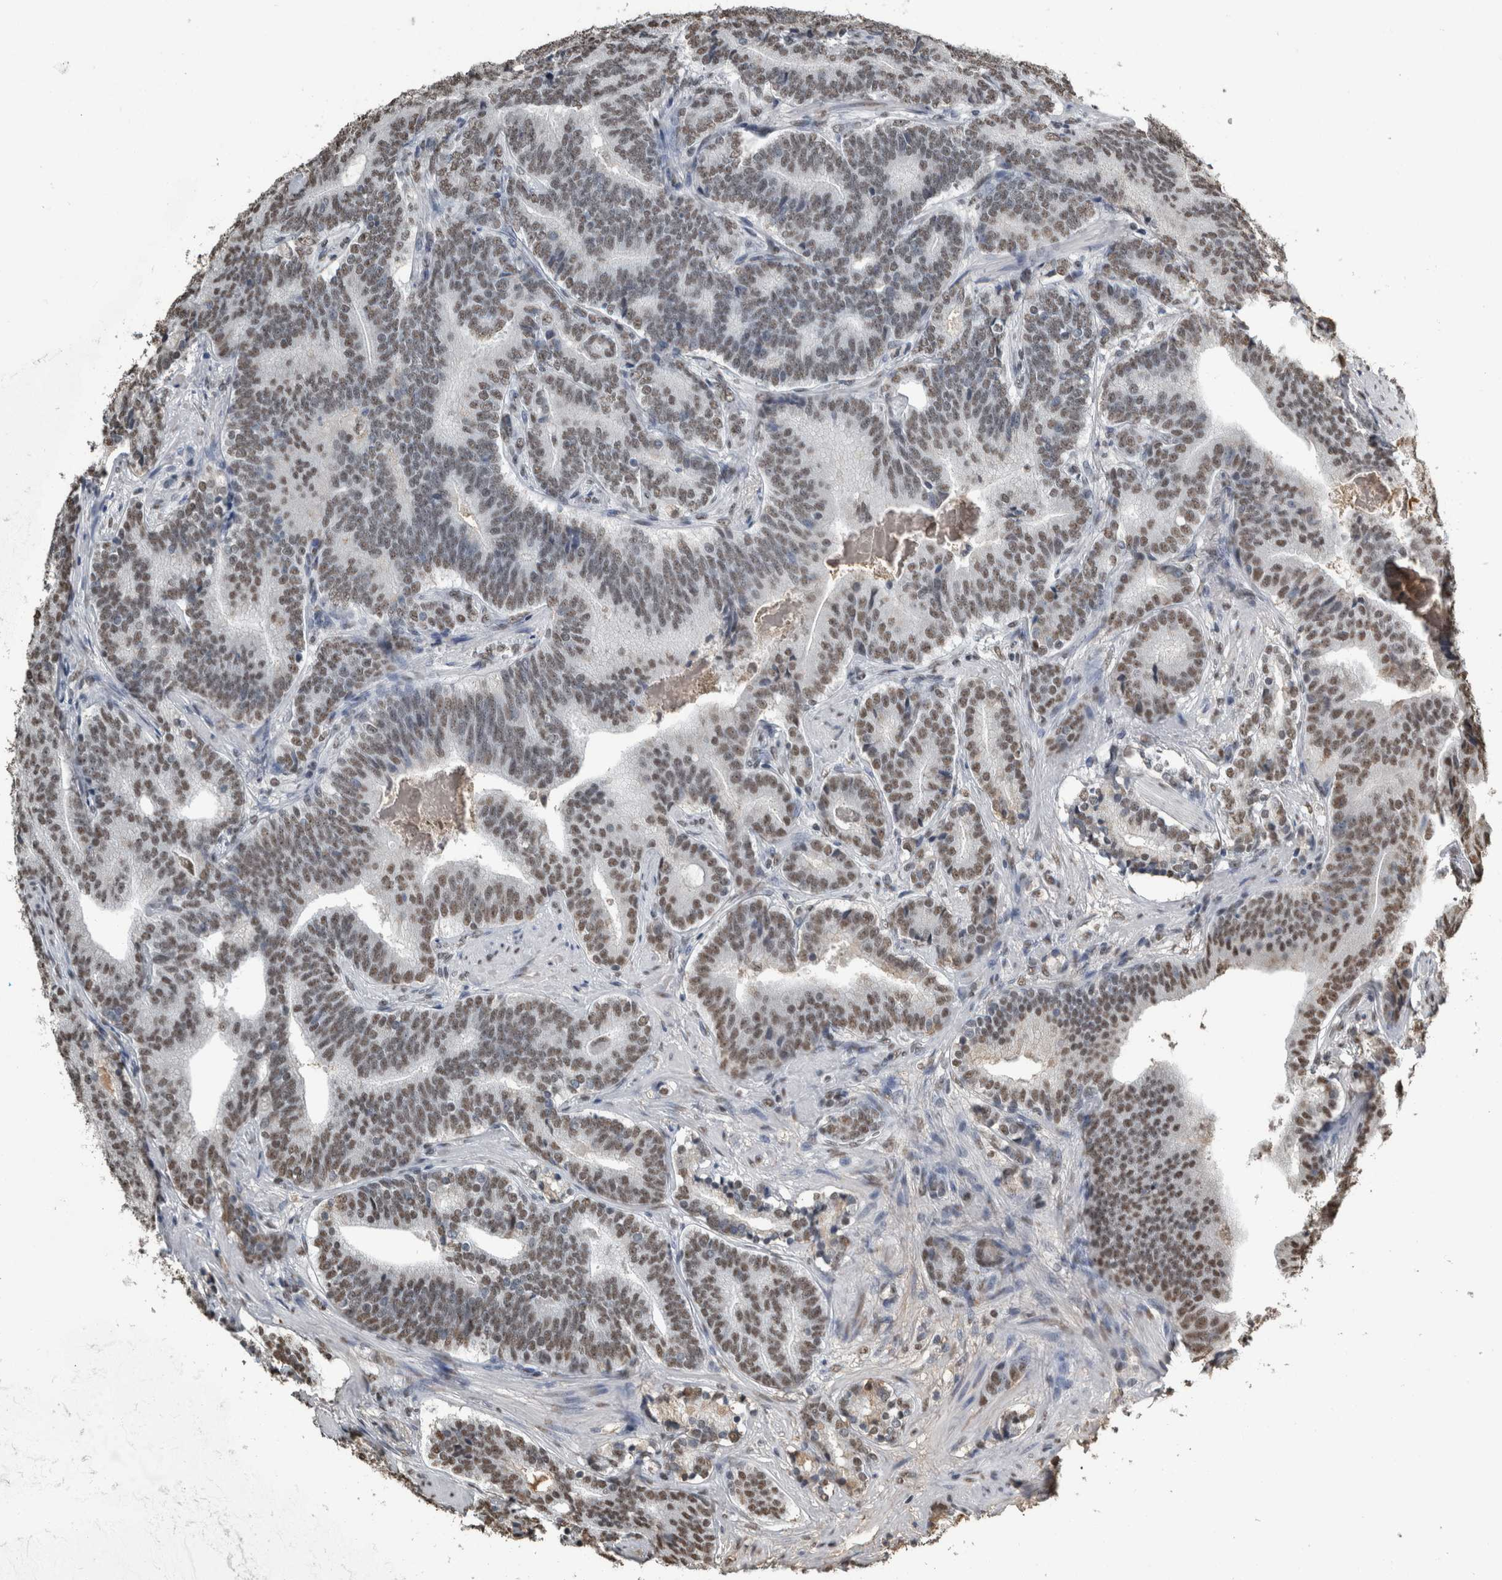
{"staining": {"intensity": "moderate", "quantity": ">75%", "location": "nuclear"}, "tissue": "prostate cancer", "cell_type": "Tumor cells", "image_type": "cancer", "snomed": [{"axis": "morphology", "description": "Adenocarcinoma, High grade"}, {"axis": "topography", "description": "Prostate"}], "caption": "A high-resolution micrograph shows immunohistochemistry (IHC) staining of prostate cancer (adenocarcinoma (high-grade)), which demonstrates moderate nuclear expression in approximately >75% of tumor cells.", "gene": "TGS1", "patient": {"sex": "male", "age": 55}}